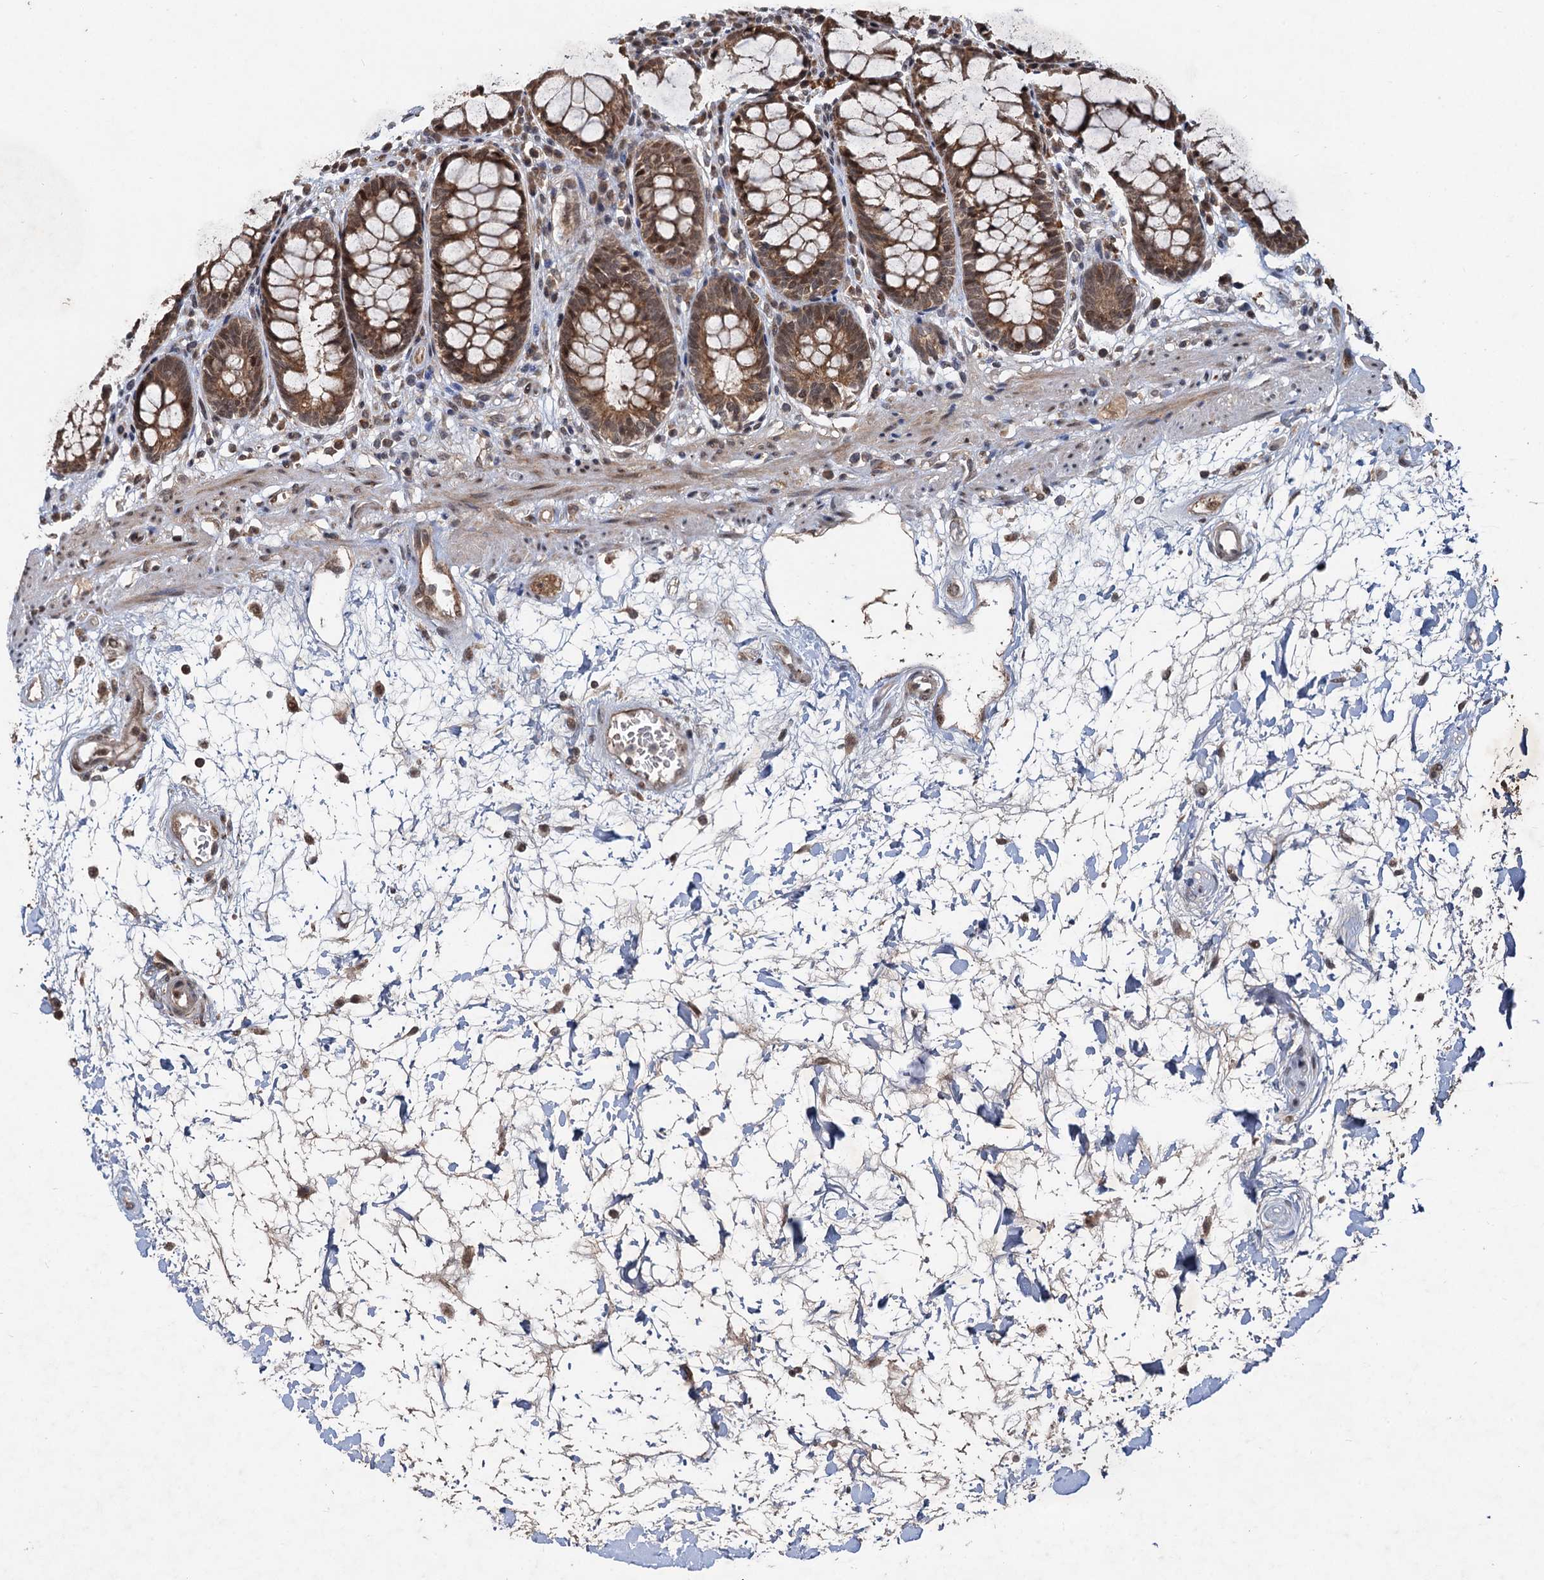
{"staining": {"intensity": "moderate", "quantity": ">75%", "location": "cytoplasmic/membranous,nuclear"}, "tissue": "rectum", "cell_type": "Glandular cells", "image_type": "normal", "snomed": [{"axis": "morphology", "description": "Normal tissue, NOS"}, {"axis": "topography", "description": "Rectum"}], "caption": "About >75% of glandular cells in normal human rectum reveal moderate cytoplasmic/membranous,nuclear protein positivity as visualized by brown immunohistochemical staining.", "gene": "REP15", "patient": {"sex": "male", "age": 64}}